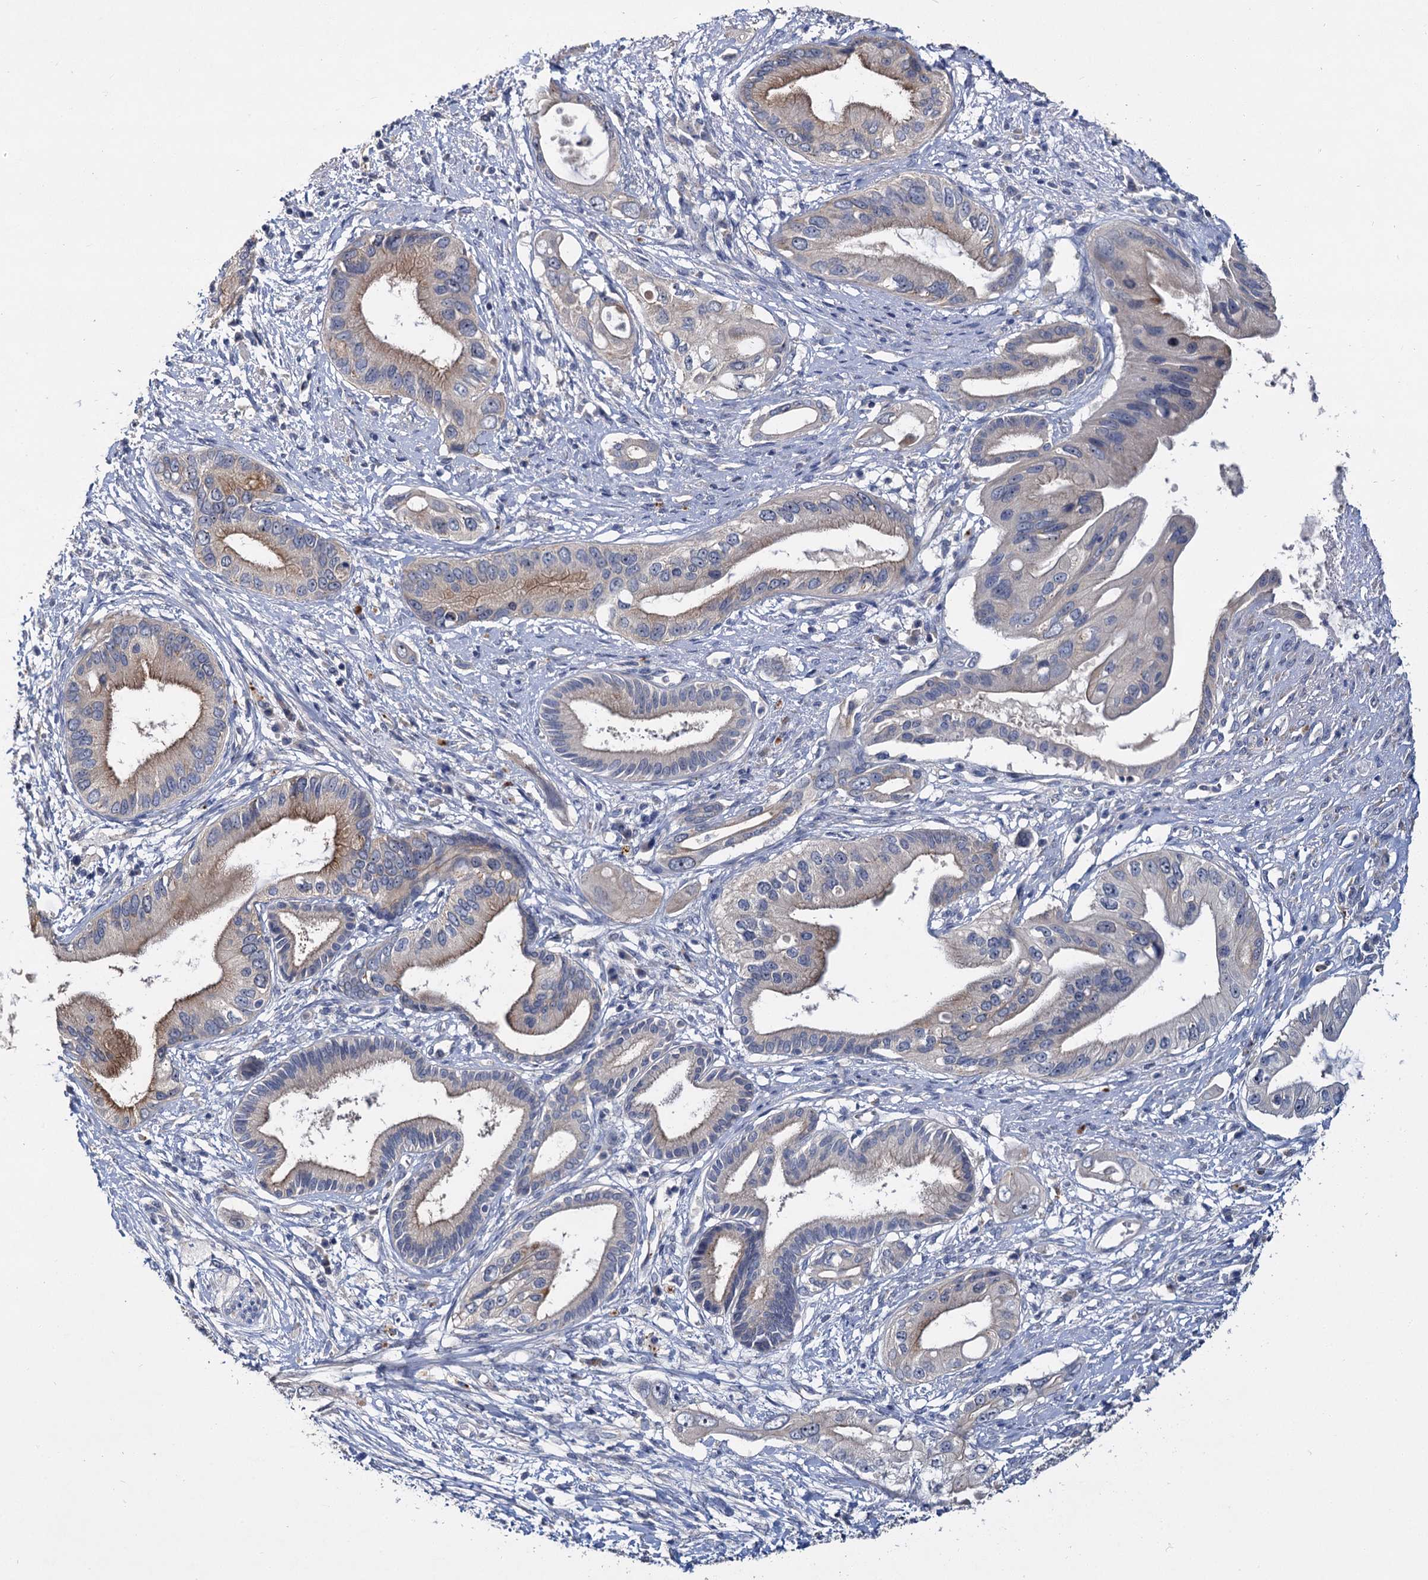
{"staining": {"intensity": "weak", "quantity": "<25%", "location": "cytoplasmic/membranous"}, "tissue": "pancreatic cancer", "cell_type": "Tumor cells", "image_type": "cancer", "snomed": [{"axis": "morphology", "description": "Inflammation, NOS"}, {"axis": "morphology", "description": "Adenocarcinoma, NOS"}, {"axis": "topography", "description": "Pancreas"}], "caption": "Pancreatic adenocarcinoma was stained to show a protein in brown. There is no significant expression in tumor cells. Brightfield microscopy of immunohistochemistry stained with DAB (3,3'-diaminobenzidine) (brown) and hematoxylin (blue), captured at high magnification.", "gene": "ATP9A", "patient": {"sex": "female", "age": 56}}